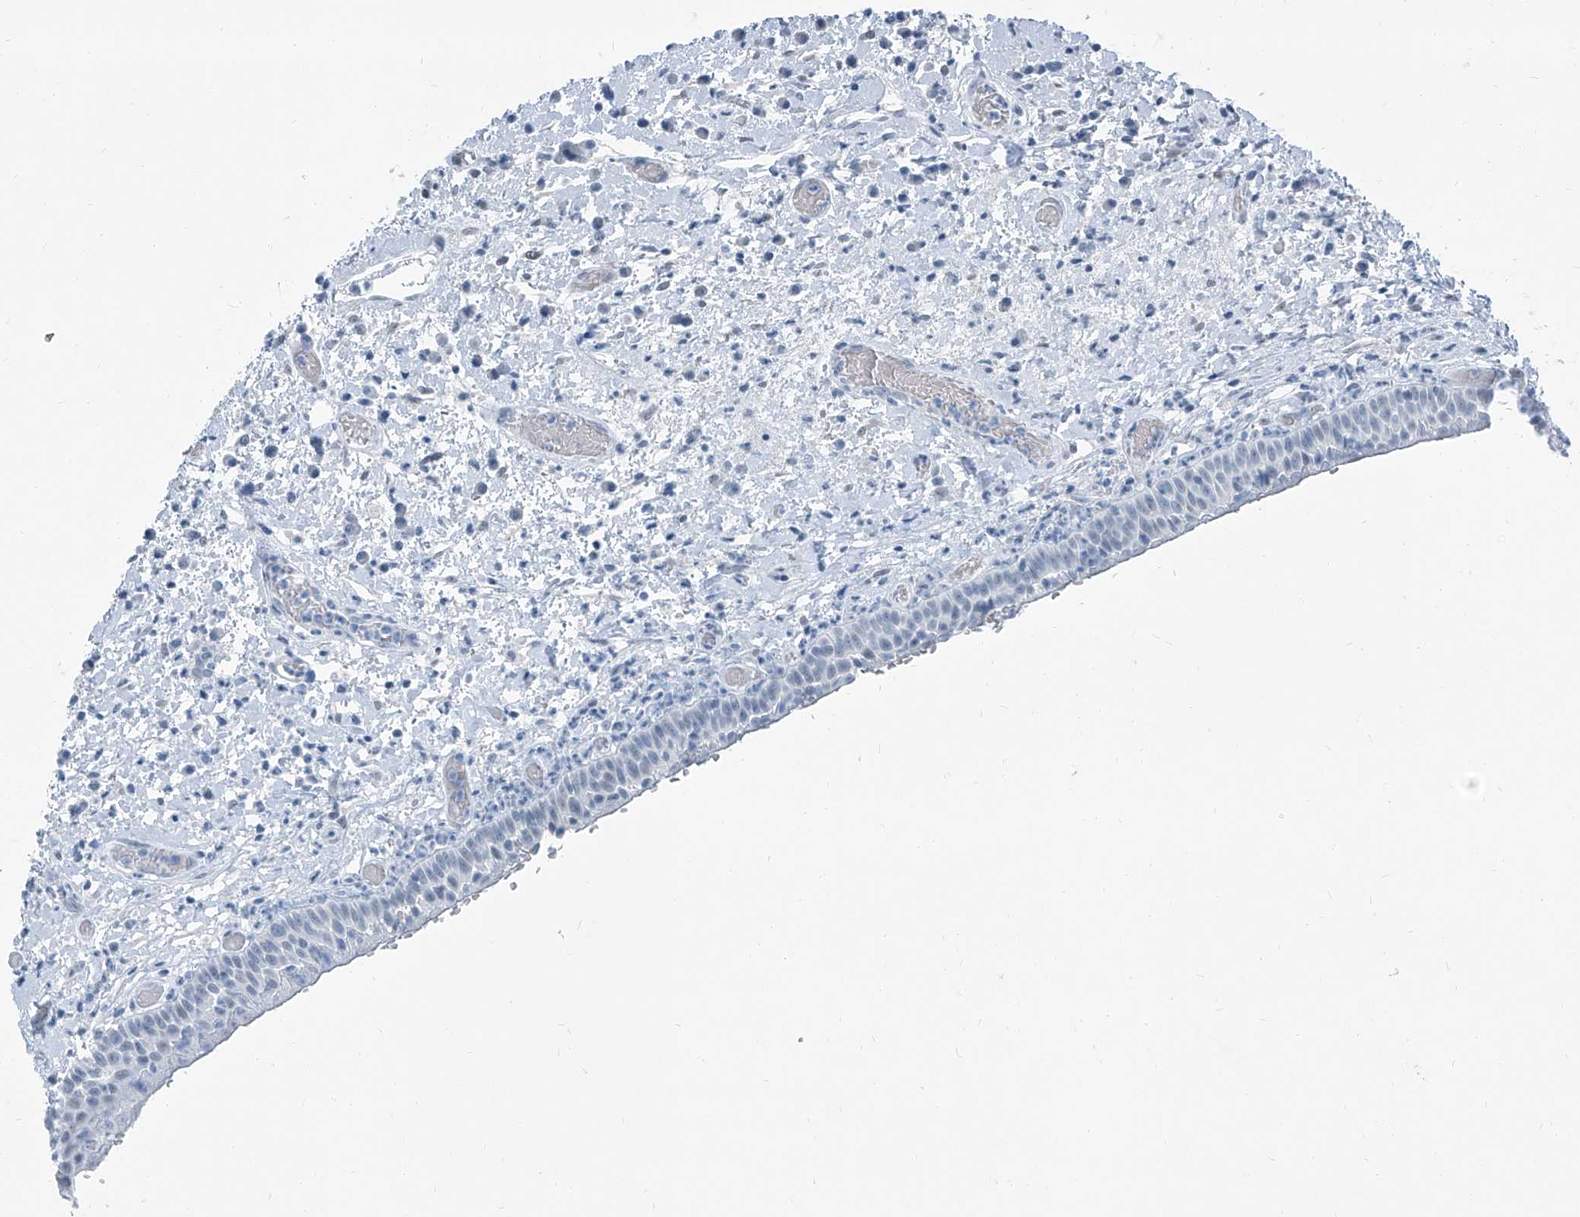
{"staining": {"intensity": "negative", "quantity": "none", "location": "none"}, "tissue": "oral mucosa", "cell_type": "Squamous epithelial cells", "image_type": "normal", "snomed": [{"axis": "morphology", "description": "Normal tissue, NOS"}, {"axis": "topography", "description": "Oral tissue"}], "caption": "Immunohistochemistry of benign oral mucosa exhibits no staining in squamous epithelial cells.", "gene": "RGN", "patient": {"sex": "female", "age": 76}}